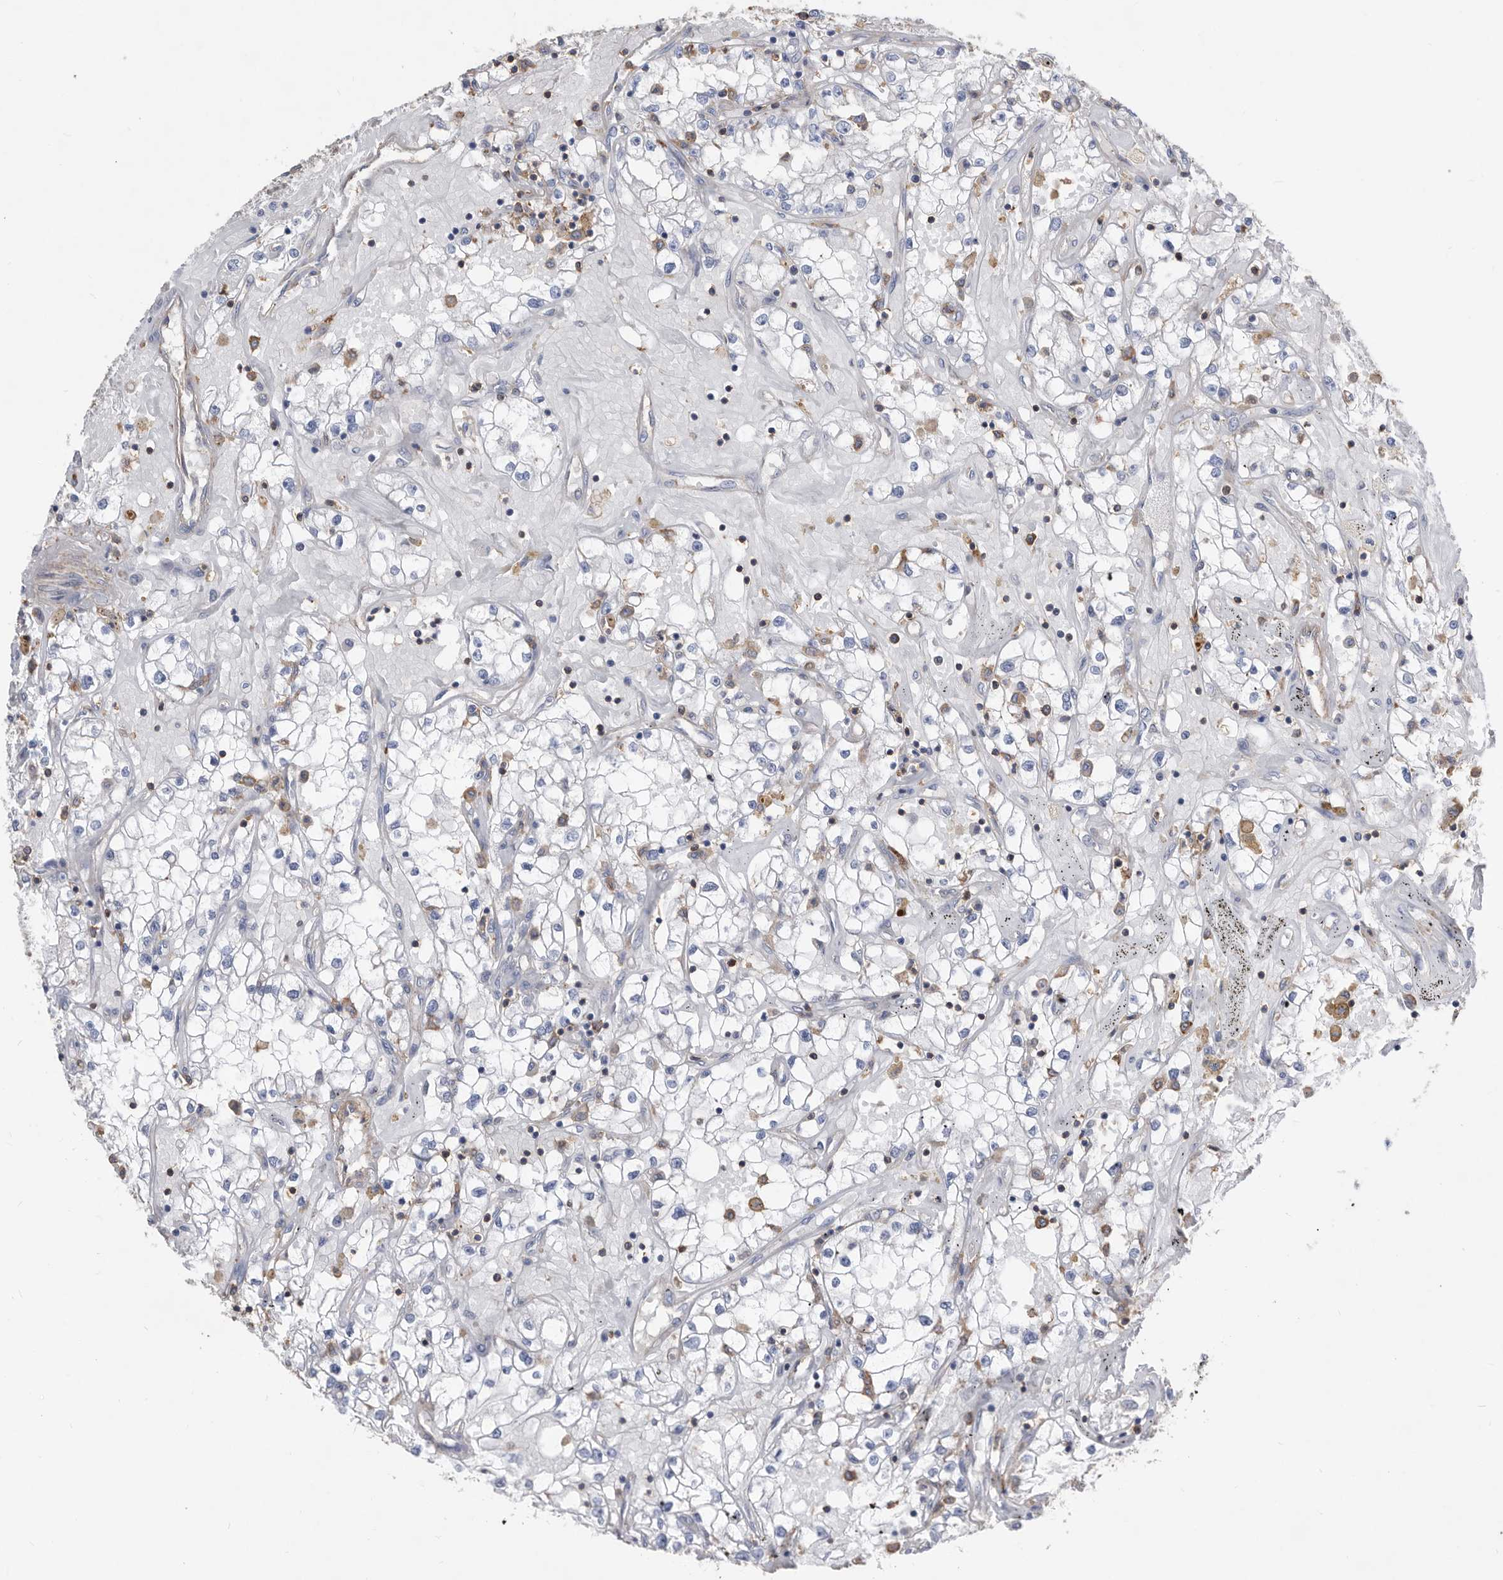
{"staining": {"intensity": "negative", "quantity": "none", "location": "none"}, "tissue": "renal cancer", "cell_type": "Tumor cells", "image_type": "cancer", "snomed": [{"axis": "morphology", "description": "Adenocarcinoma, NOS"}, {"axis": "topography", "description": "Kidney"}], "caption": "Immunohistochemical staining of renal cancer (adenocarcinoma) exhibits no significant staining in tumor cells.", "gene": "MS4A4A", "patient": {"sex": "male", "age": 56}}